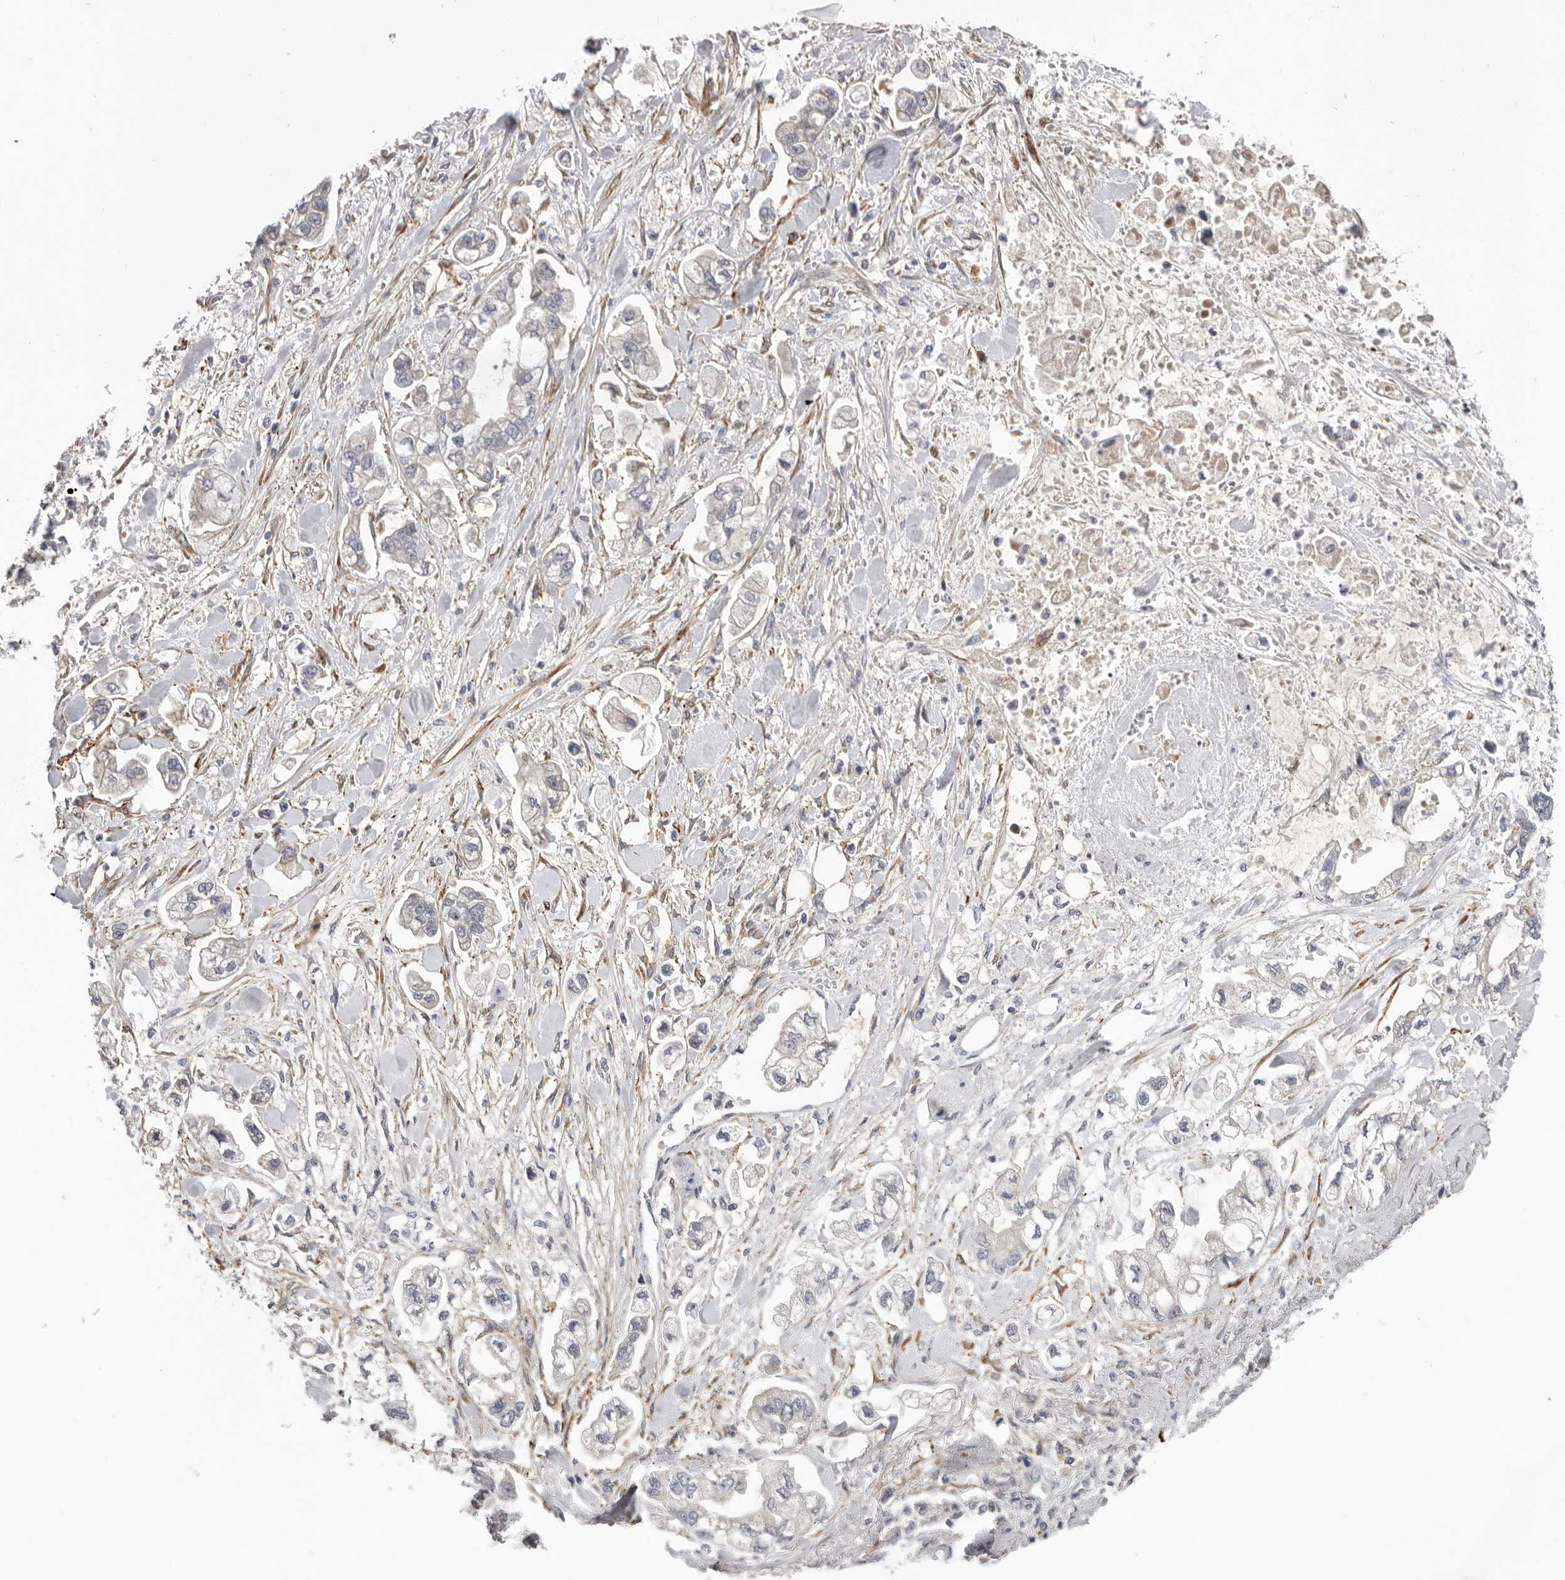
{"staining": {"intensity": "negative", "quantity": "none", "location": "none"}, "tissue": "stomach cancer", "cell_type": "Tumor cells", "image_type": "cancer", "snomed": [{"axis": "morphology", "description": "Normal tissue, NOS"}, {"axis": "morphology", "description": "Adenocarcinoma, NOS"}, {"axis": "topography", "description": "Stomach"}], "caption": "Tumor cells are negative for brown protein staining in stomach adenocarcinoma.", "gene": "ATXN3L", "patient": {"sex": "male", "age": 62}}